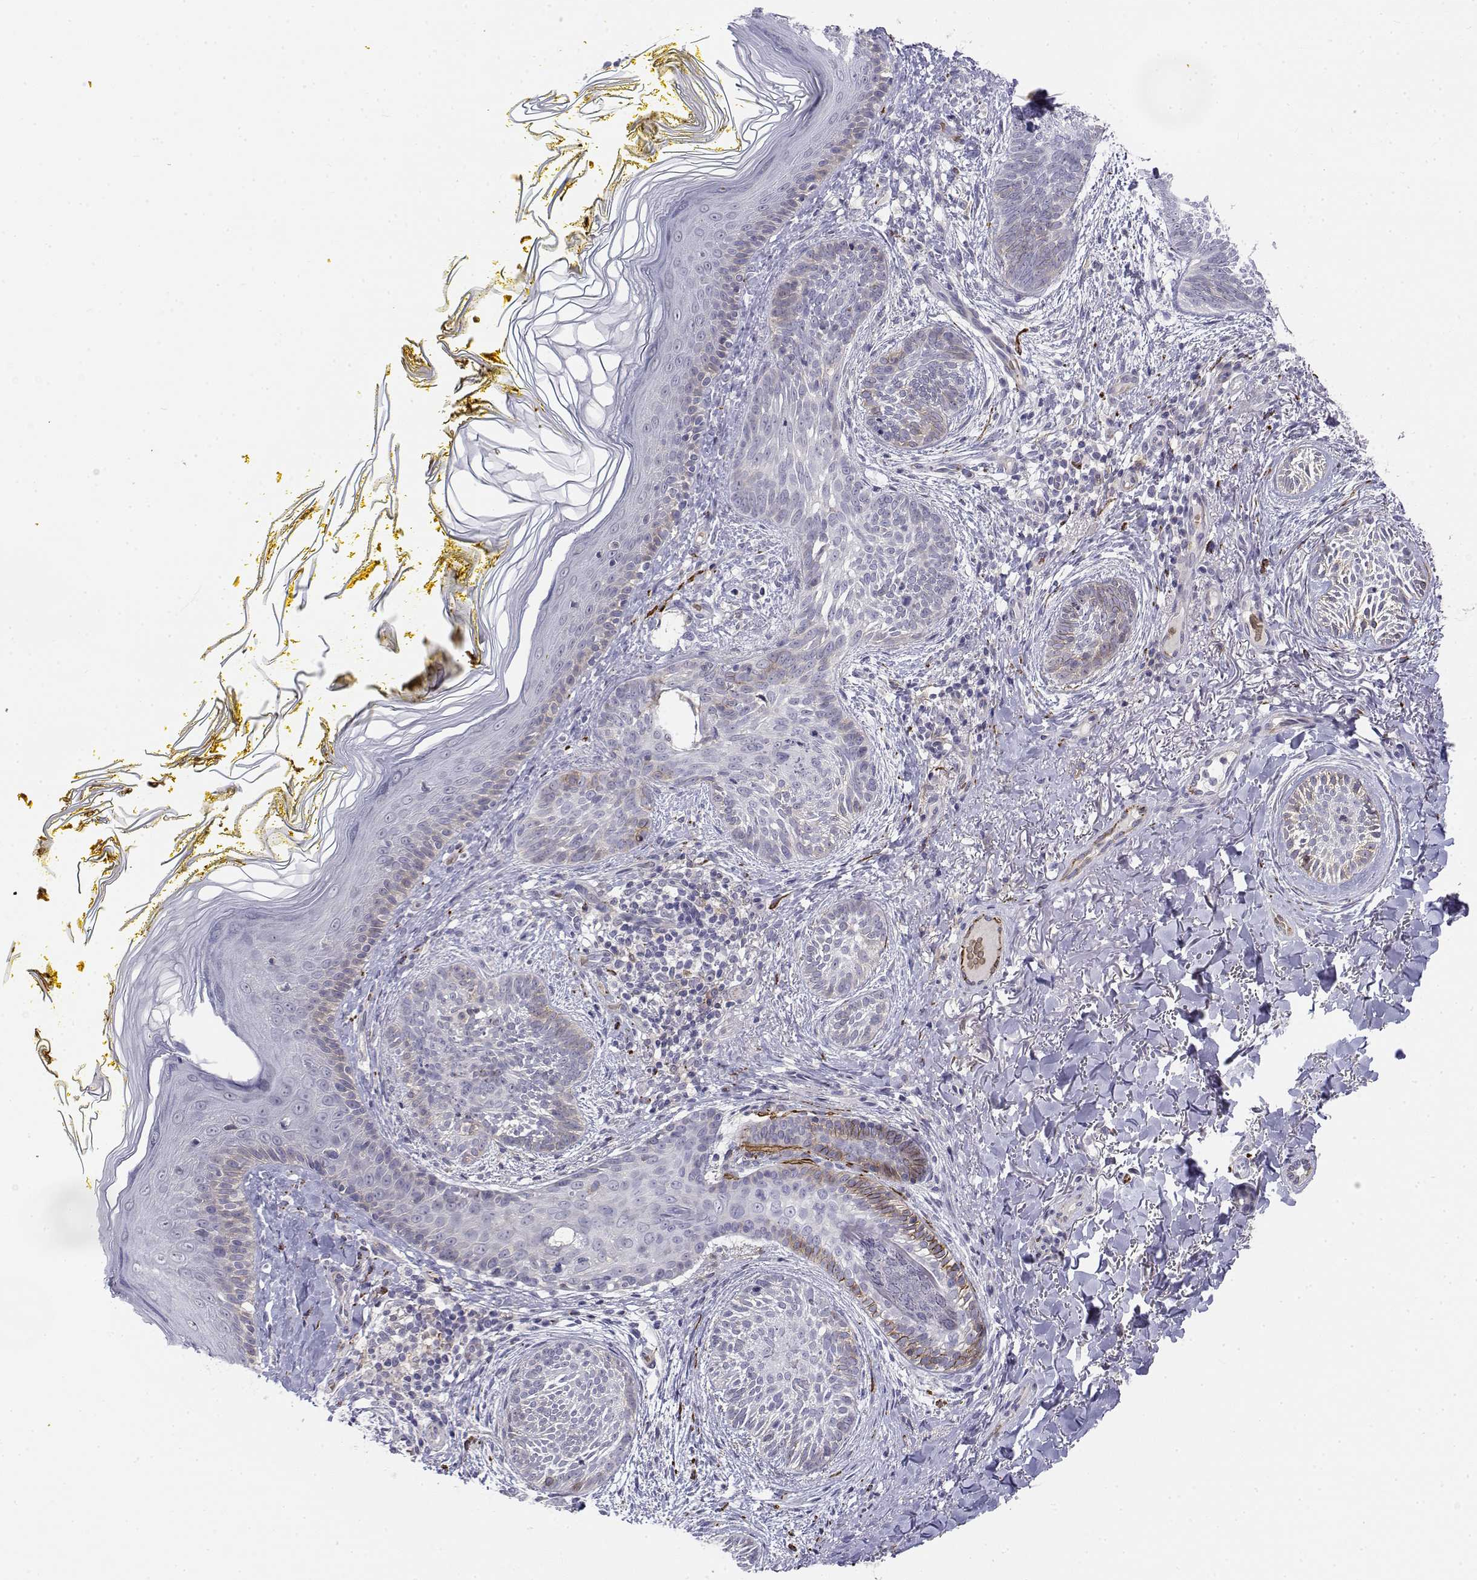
{"staining": {"intensity": "negative", "quantity": "none", "location": "none"}, "tissue": "skin cancer", "cell_type": "Tumor cells", "image_type": "cancer", "snomed": [{"axis": "morphology", "description": "Basal cell carcinoma"}, {"axis": "topography", "description": "Skin"}], "caption": "Tumor cells show no significant expression in basal cell carcinoma (skin).", "gene": "CADM1", "patient": {"sex": "female", "age": 68}}